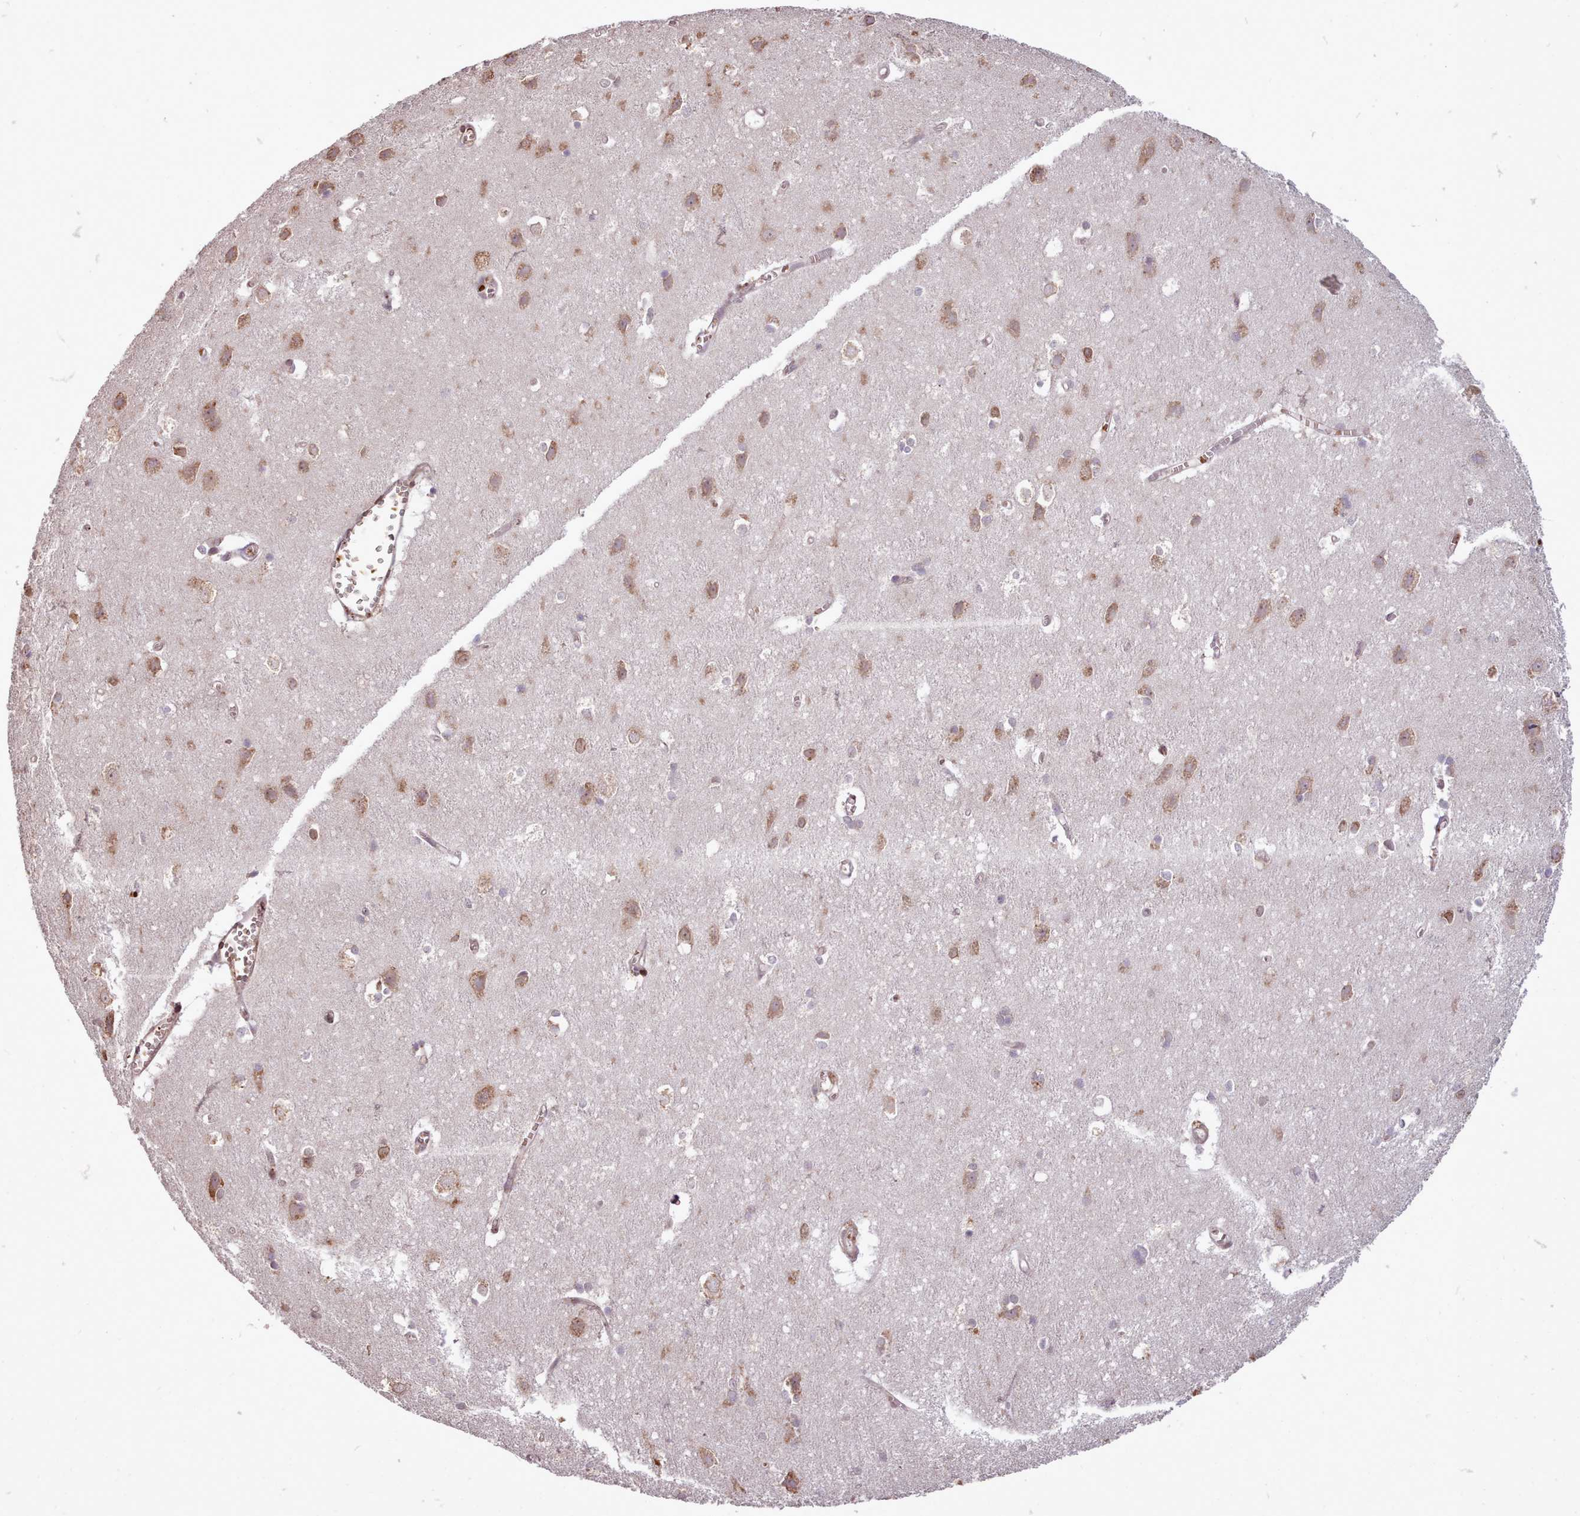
{"staining": {"intensity": "moderate", "quantity": ">75%", "location": "cytoplasmic/membranous"}, "tissue": "cerebral cortex", "cell_type": "Endothelial cells", "image_type": "normal", "snomed": [{"axis": "morphology", "description": "Normal tissue, NOS"}, {"axis": "topography", "description": "Cerebral cortex"}], "caption": "DAB (3,3'-diaminobenzidine) immunohistochemical staining of normal human cerebral cortex displays moderate cytoplasmic/membranous protein expression in about >75% of endothelial cells.", "gene": "CABP1", "patient": {"sex": "male", "age": 54}}